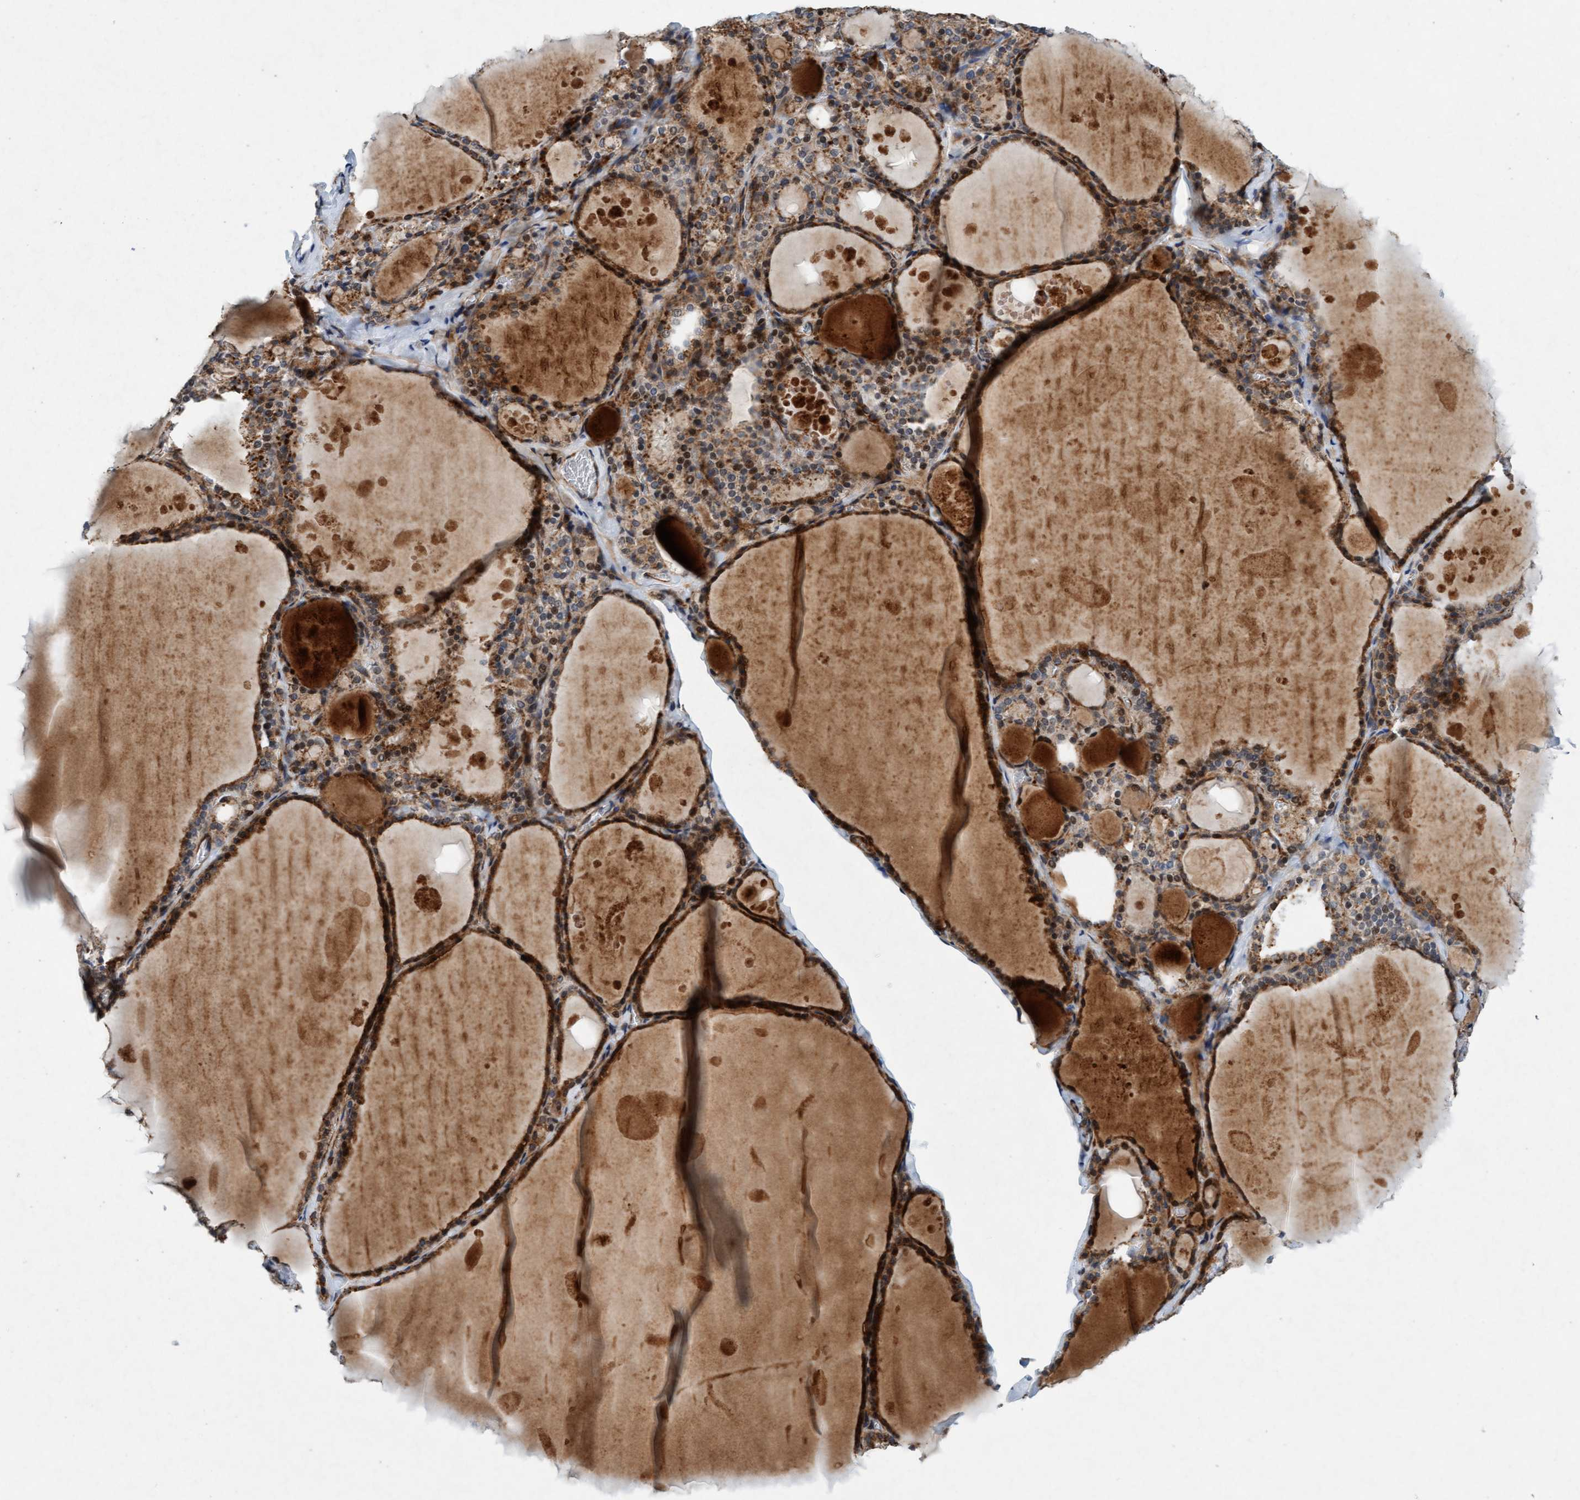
{"staining": {"intensity": "strong", "quantity": ">75%", "location": "cytoplasmic/membranous,nuclear"}, "tissue": "thyroid gland", "cell_type": "Glandular cells", "image_type": "normal", "snomed": [{"axis": "morphology", "description": "Normal tissue, NOS"}, {"axis": "topography", "description": "Thyroid gland"}], "caption": "Glandular cells show high levels of strong cytoplasmic/membranous,nuclear staining in about >75% of cells in normal human thyroid gland.", "gene": "TMEM70", "patient": {"sex": "male", "age": 56}}